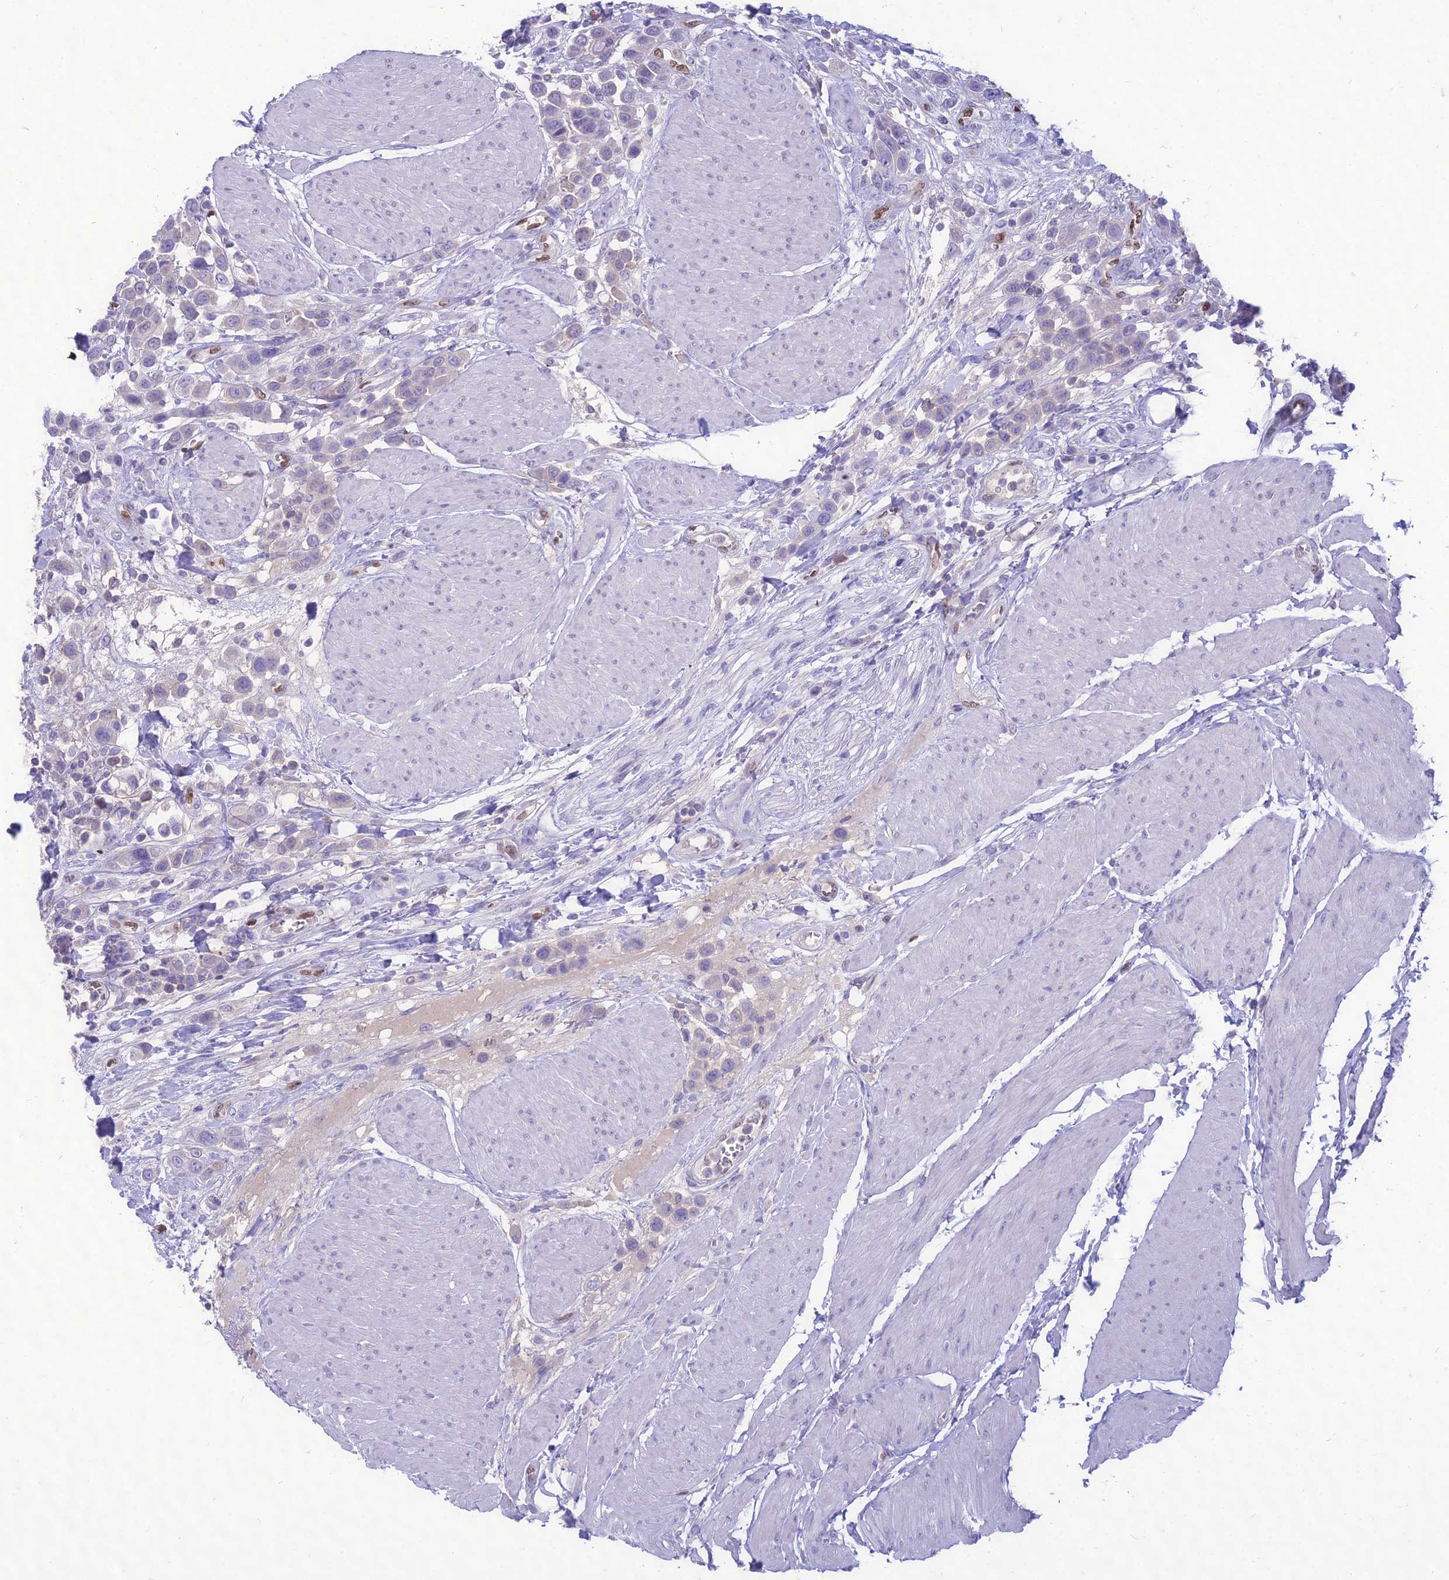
{"staining": {"intensity": "negative", "quantity": "none", "location": "none"}, "tissue": "urothelial cancer", "cell_type": "Tumor cells", "image_type": "cancer", "snomed": [{"axis": "morphology", "description": "Urothelial carcinoma, High grade"}, {"axis": "topography", "description": "Urinary bladder"}], "caption": "High power microscopy histopathology image of an immunohistochemistry (IHC) image of high-grade urothelial carcinoma, revealing no significant positivity in tumor cells.", "gene": "NOVA2", "patient": {"sex": "male", "age": 50}}